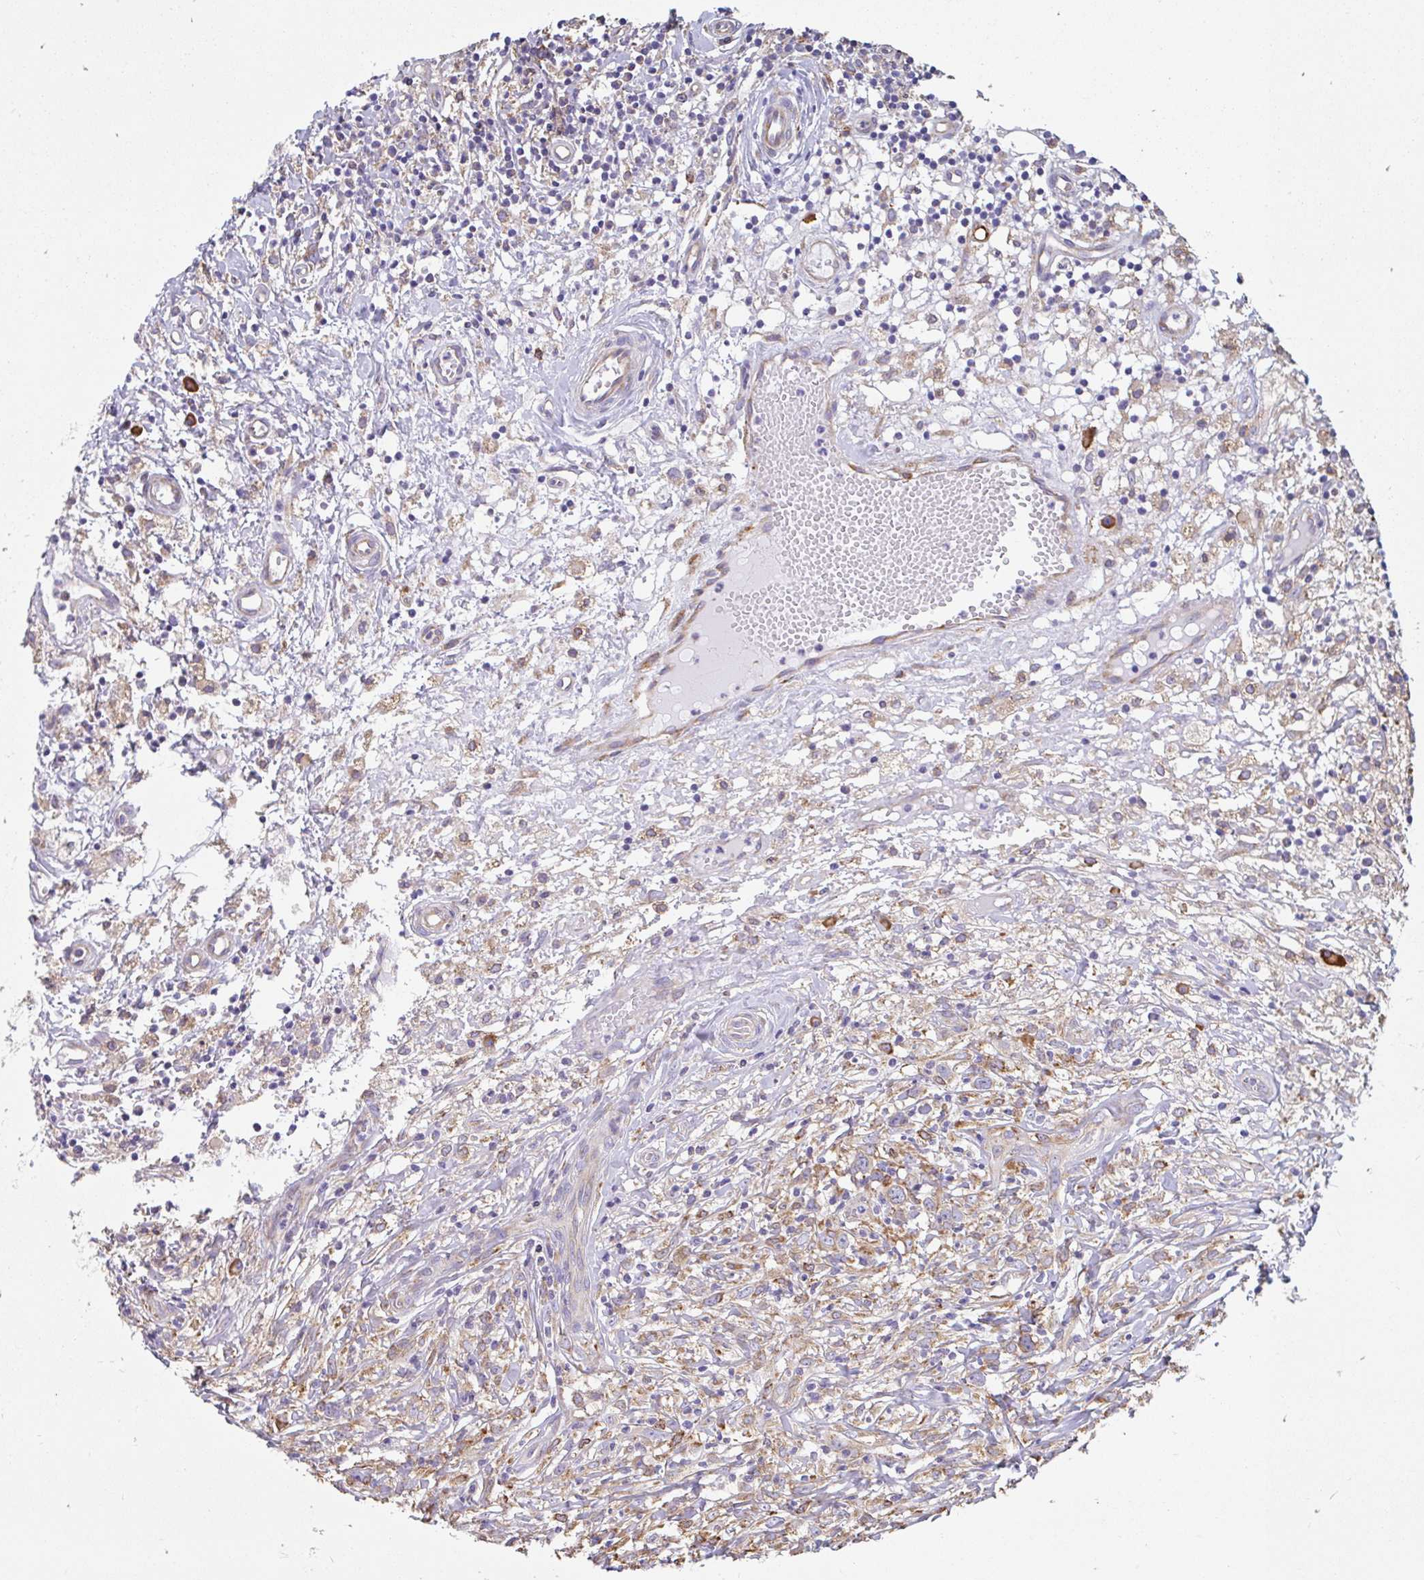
{"staining": {"intensity": "weak", "quantity": ">75%", "location": "cytoplasmic/membranous"}, "tissue": "lymphoma", "cell_type": "Tumor cells", "image_type": "cancer", "snomed": [{"axis": "morphology", "description": "Hodgkin's disease, NOS"}, {"axis": "topography", "description": "No Tissue"}], "caption": "Hodgkin's disease stained with immunohistochemistry (IHC) exhibits weak cytoplasmic/membranous expression in about >75% of tumor cells.", "gene": "EML5", "patient": {"sex": "female", "age": 21}}